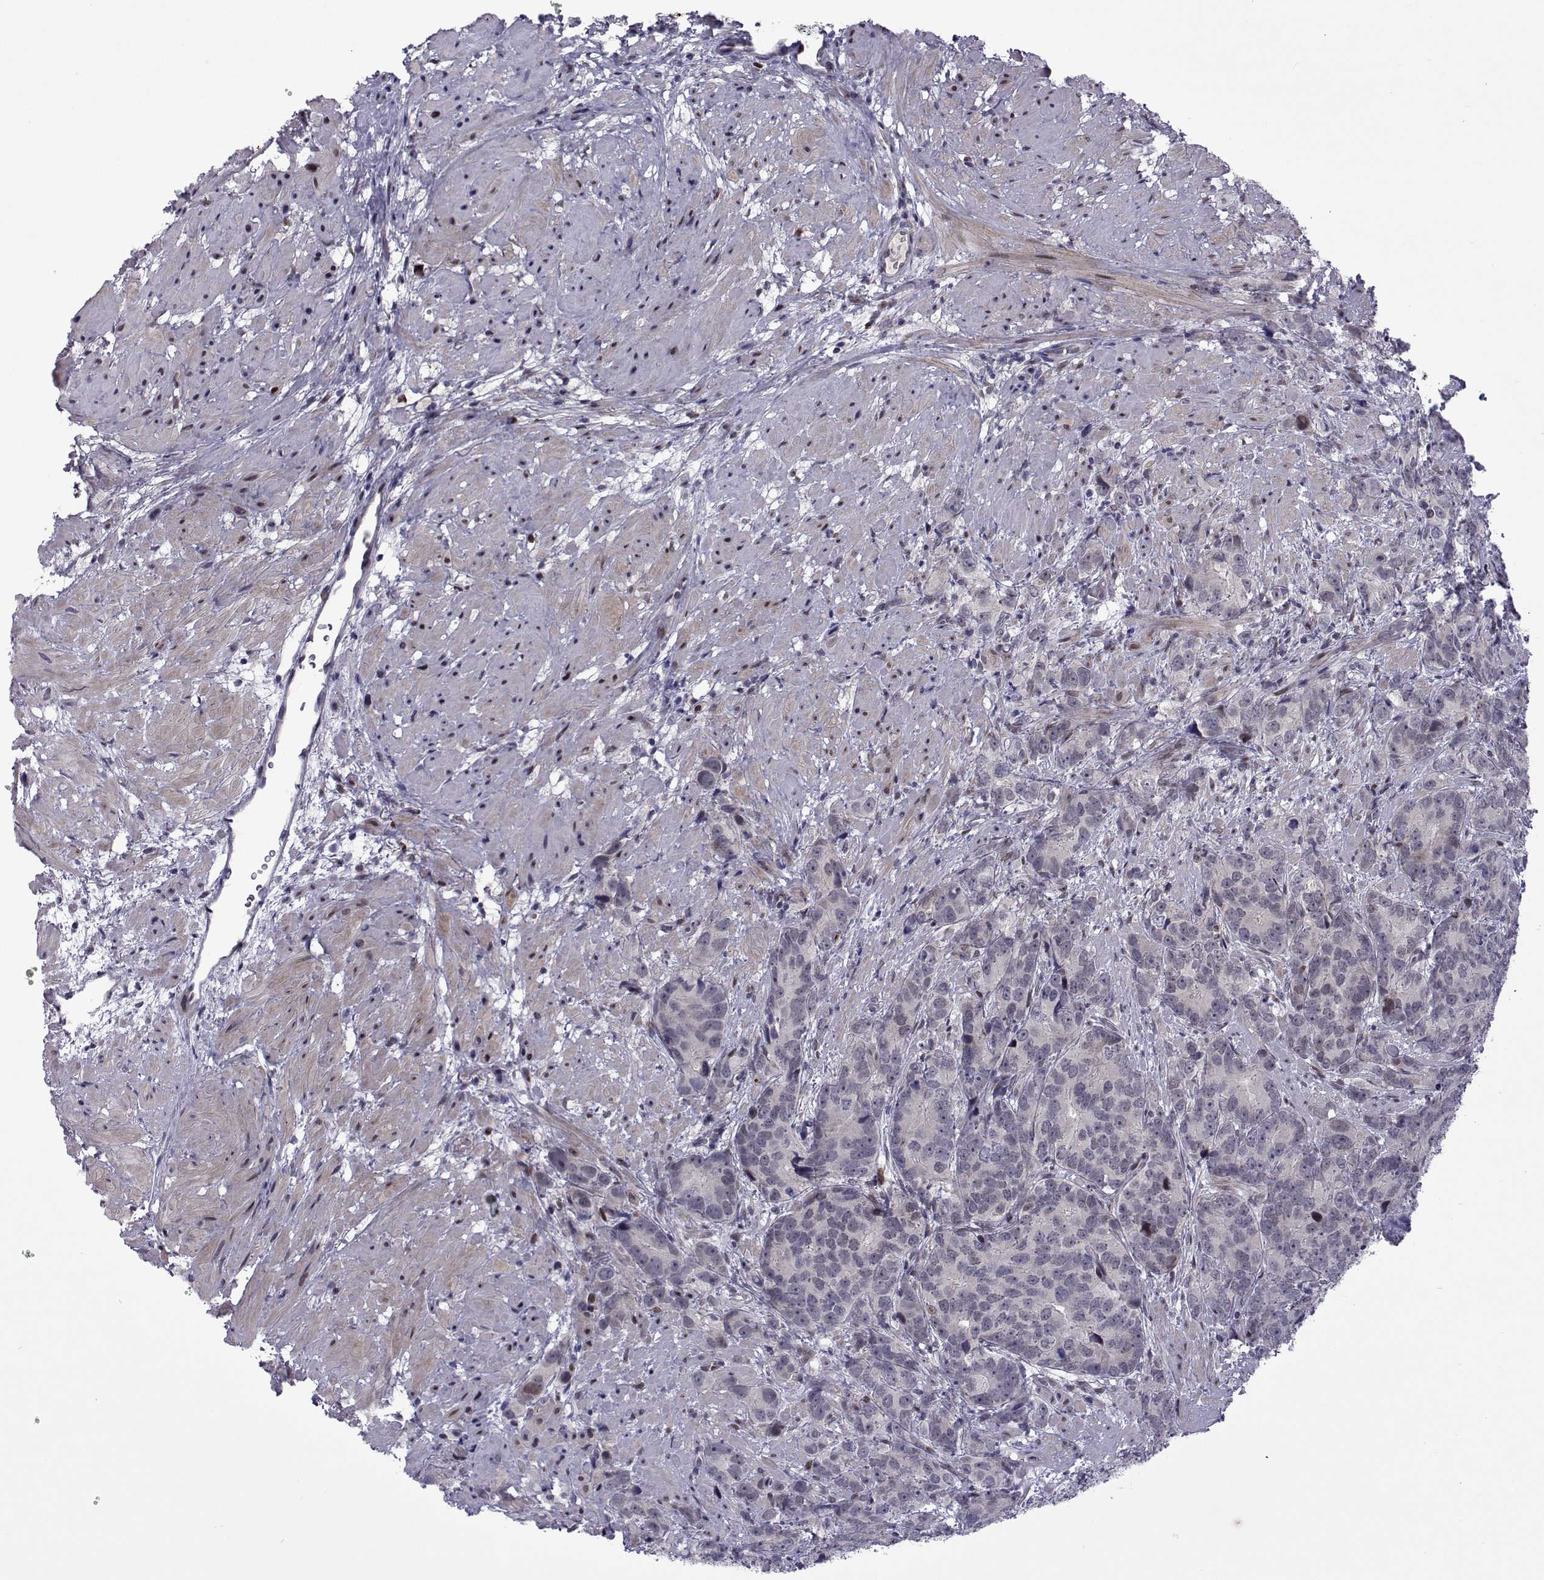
{"staining": {"intensity": "negative", "quantity": "none", "location": "none"}, "tissue": "prostate cancer", "cell_type": "Tumor cells", "image_type": "cancer", "snomed": [{"axis": "morphology", "description": "Adenocarcinoma, High grade"}, {"axis": "topography", "description": "Prostate"}], "caption": "The photomicrograph demonstrates no staining of tumor cells in prostate cancer (adenocarcinoma (high-grade)).", "gene": "EFCAB3", "patient": {"sex": "male", "age": 90}}